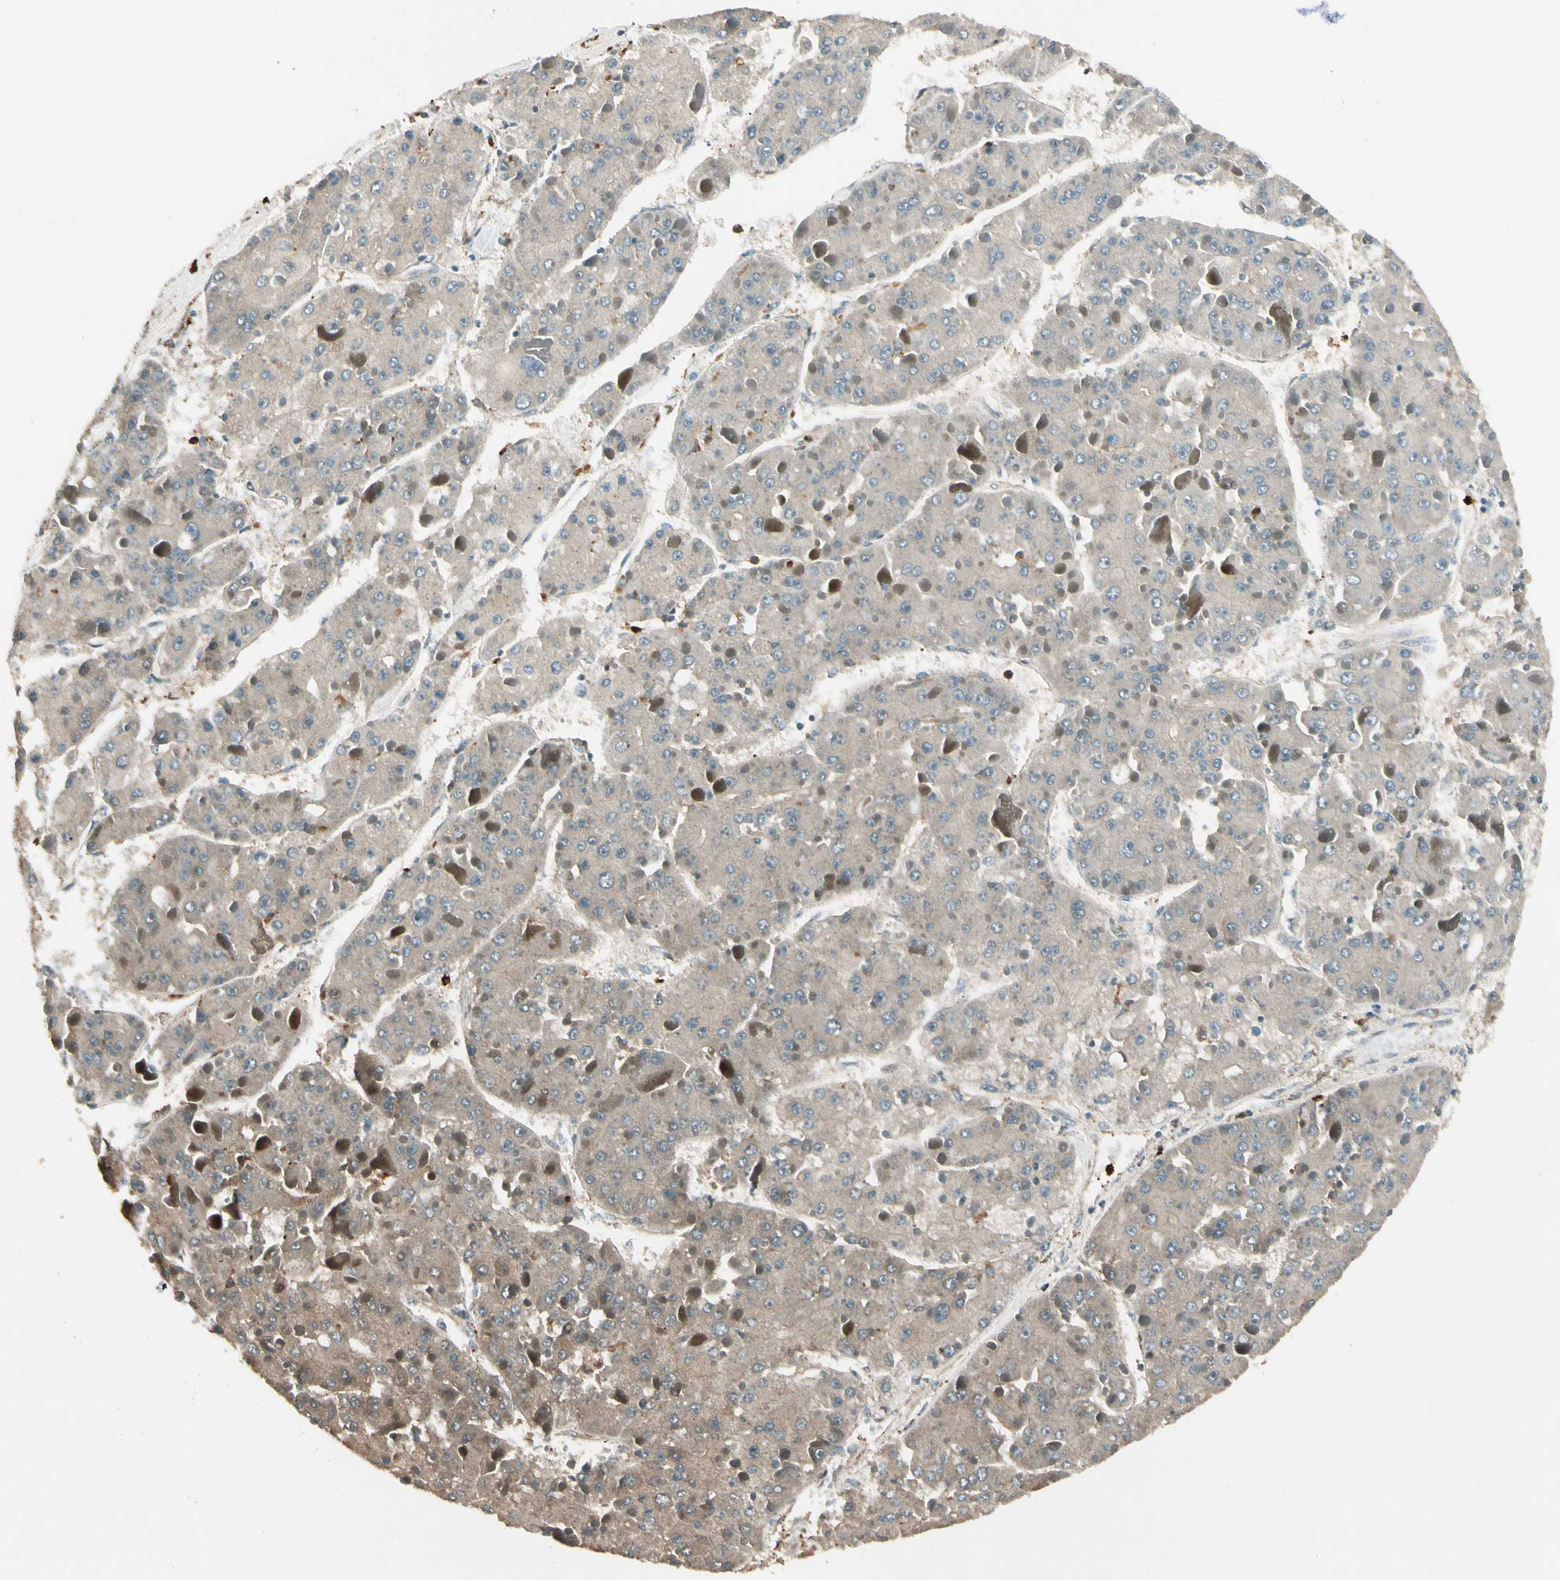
{"staining": {"intensity": "weak", "quantity": "25%-75%", "location": "cytoplasmic/membranous"}, "tissue": "liver cancer", "cell_type": "Tumor cells", "image_type": "cancer", "snomed": [{"axis": "morphology", "description": "Carcinoma, Hepatocellular, NOS"}, {"axis": "topography", "description": "Liver"}], "caption": "Liver cancer stained with immunohistochemistry (IHC) displays weak cytoplasmic/membranous staining in about 25%-75% of tumor cells.", "gene": "STX11", "patient": {"sex": "female", "age": 73}}